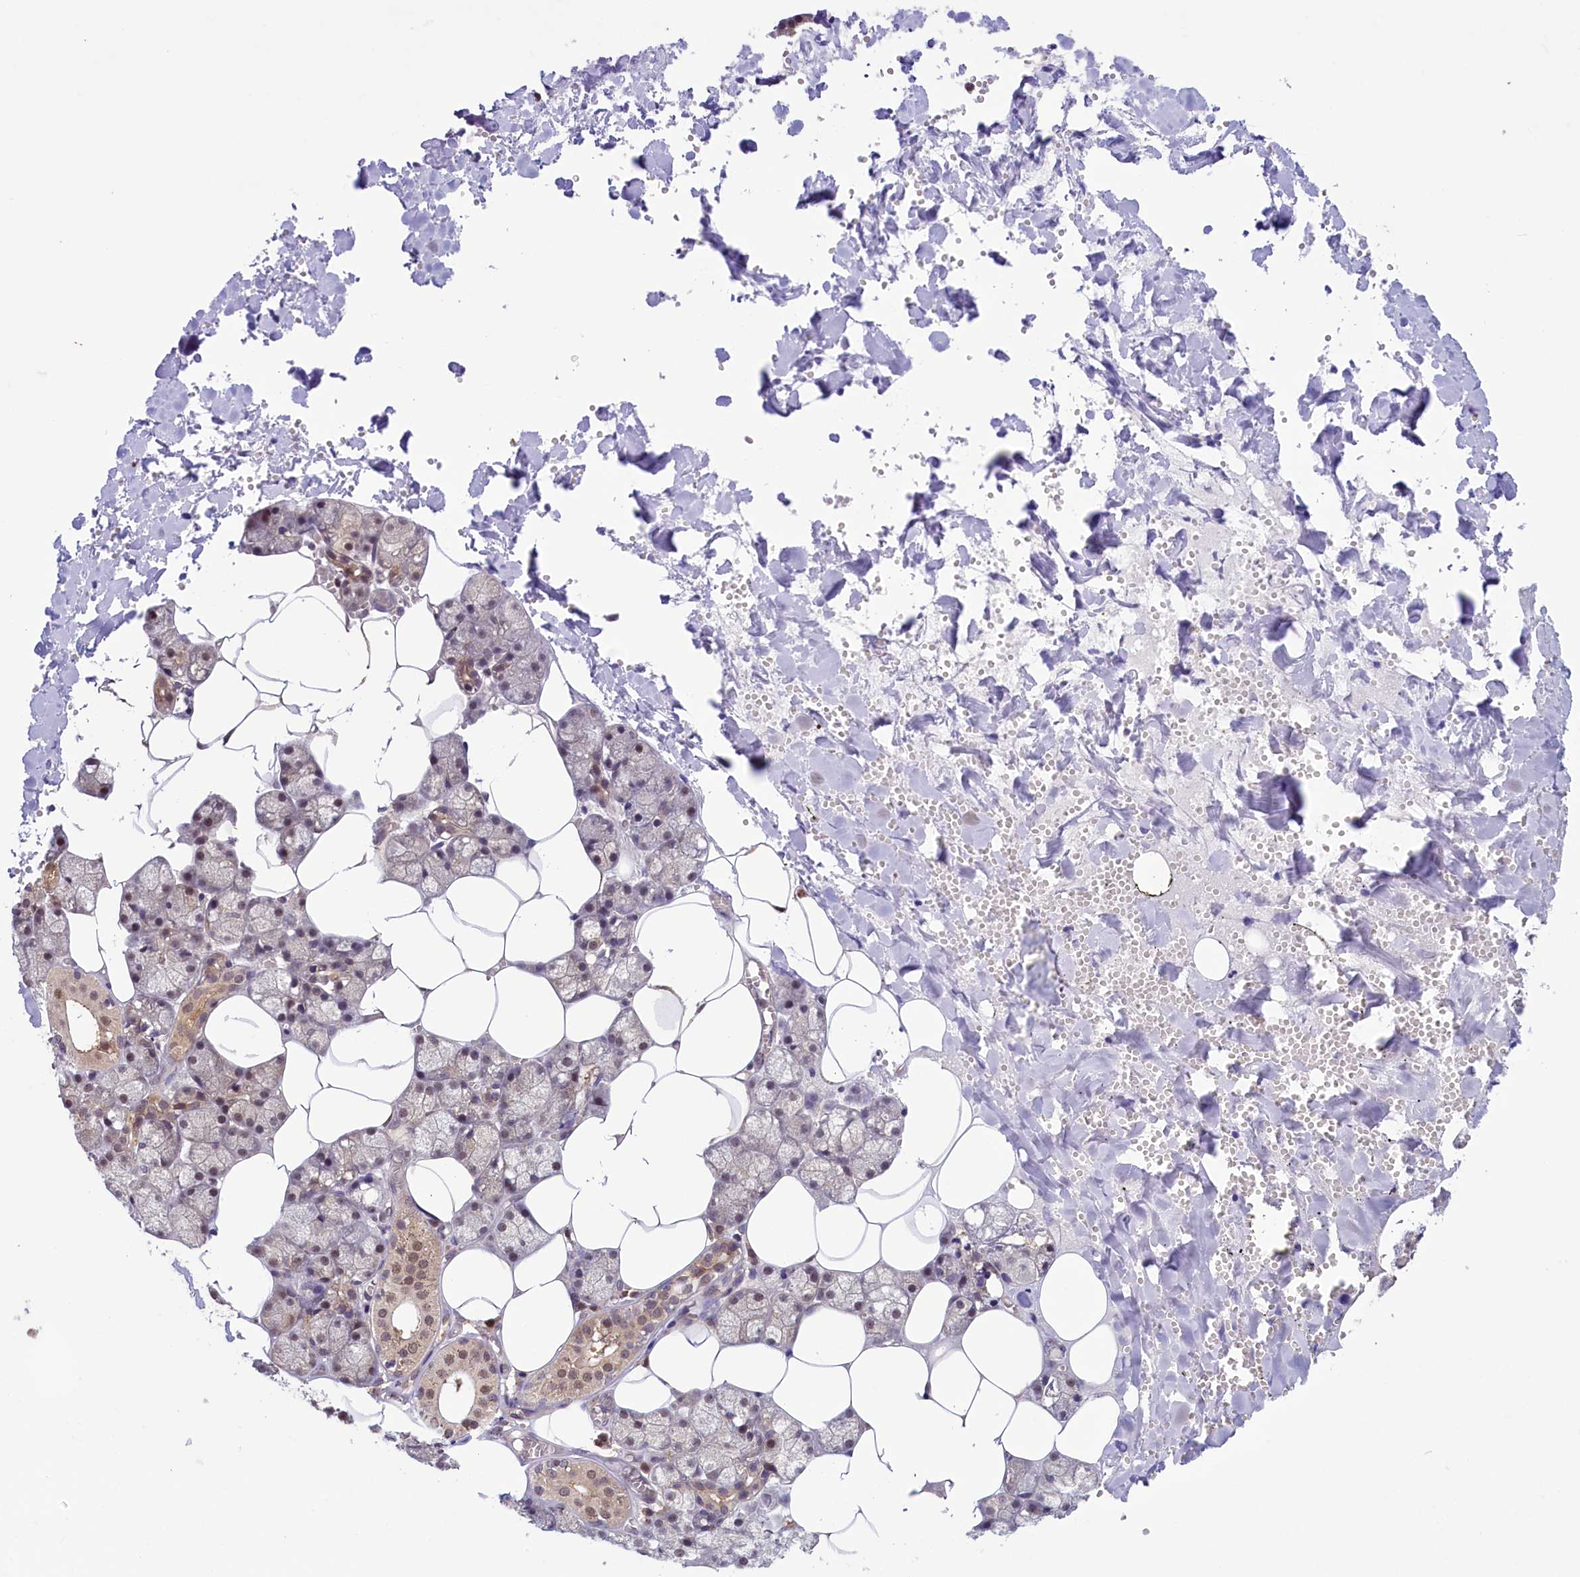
{"staining": {"intensity": "moderate", "quantity": "25%-75%", "location": "cytoplasmic/membranous,nuclear"}, "tissue": "salivary gland", "cell_type": "Glandular cells", "image_type": "normal", "snomed": [{"axis": "morphology", "description": "Normal tissue, NOS"}, {"axis": "topography", "description": "Salivary gland"}], "caption": "IHC (DAB) staining of benign human salivary gland displays moderate cytoplasmic/membranous,nuclear protein positivity in approximately 25%-75% of glandular cells.", "gene": "SLC7A6OS", "patient": {"sex": "male", "age": 62}}